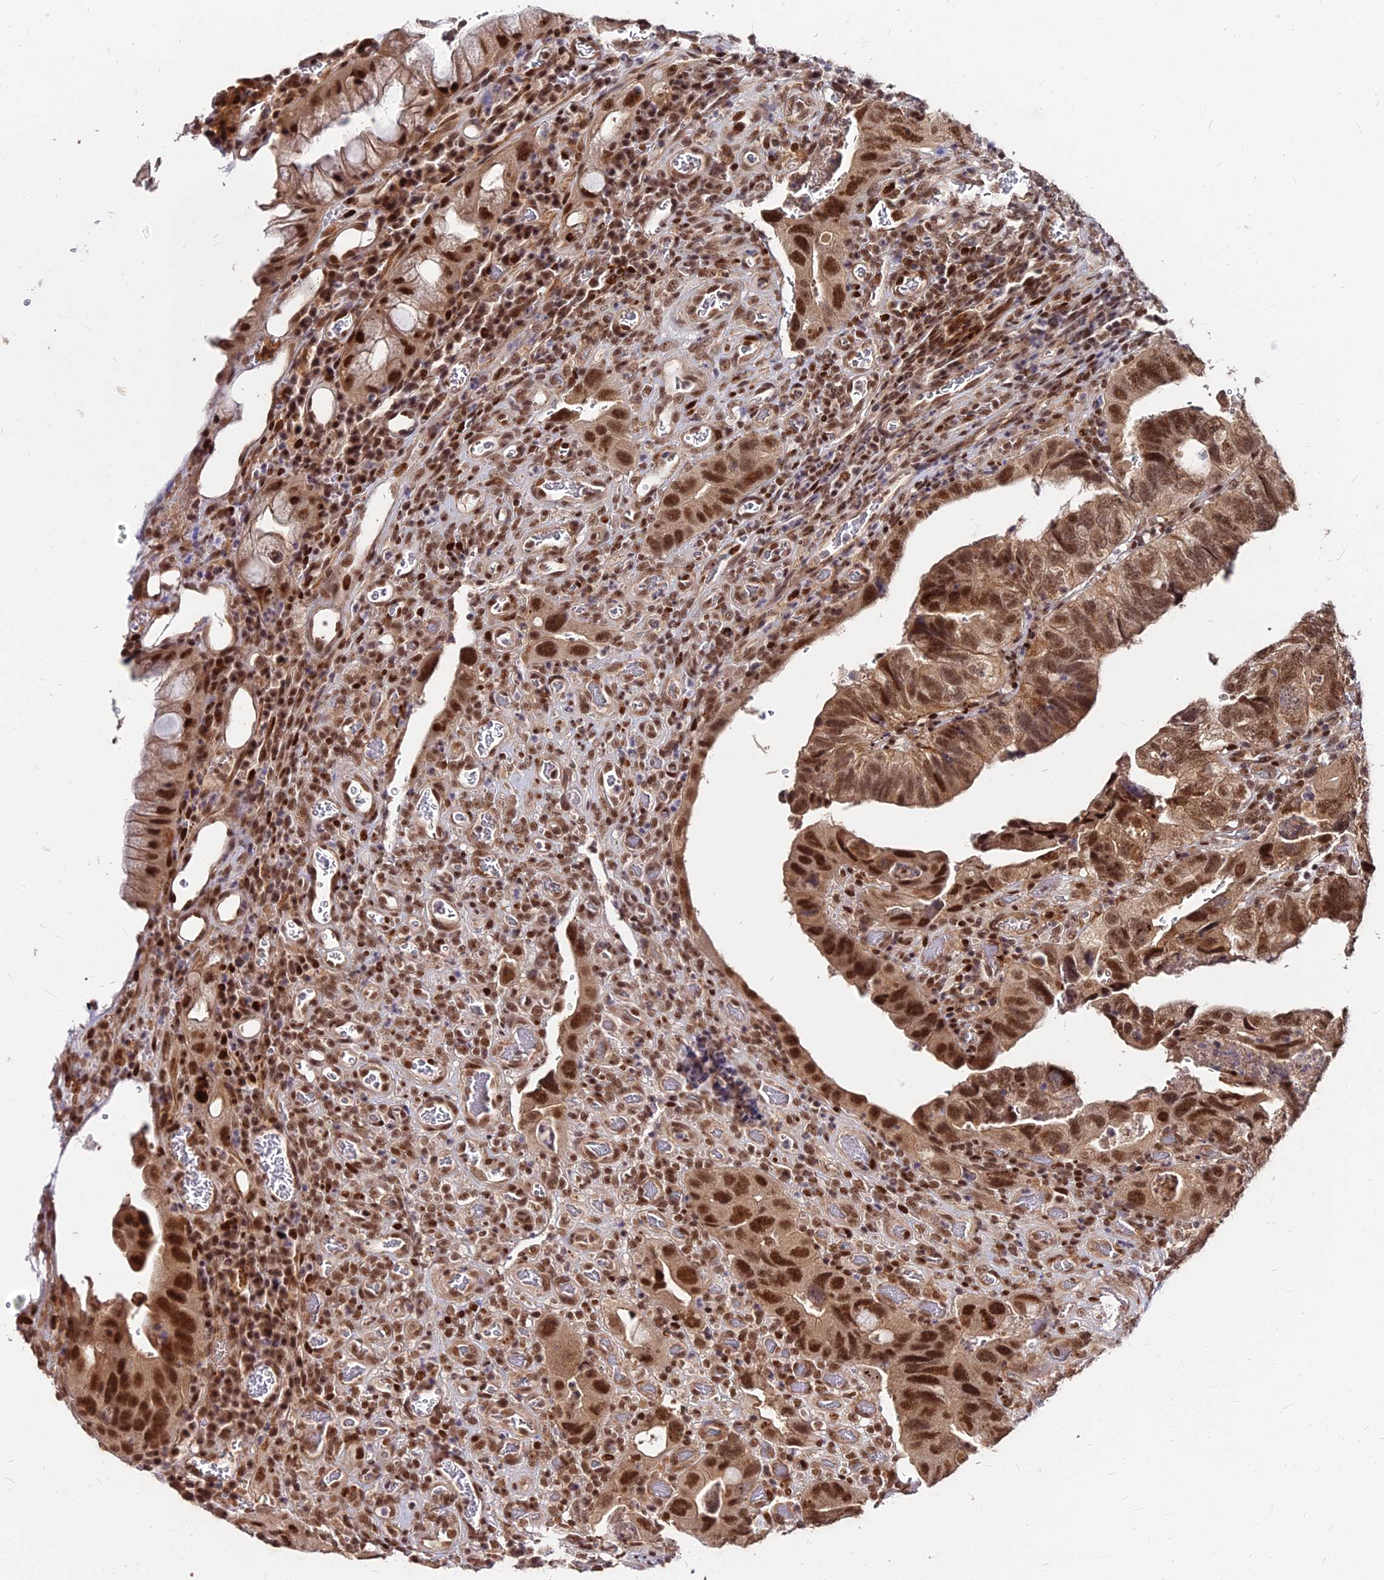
{"staining": {"intensity": "strong", "quantity": ">75%", "location": "nuclear"}, "tissue": "colorectal cancer", "cell_type": "Tumor cells", "image_type": "cancer", "snomed": [{"axis": "morphology", "description": "Adenocarcinoma, NOS"}, {"axis": "topography", "description": "Rectum"}], "caption": "Protein staining exhibits strong nuclear staining in approximately >75% of tumor cells in colorectal cancer (adenocarcinoma). The staining was performed using DAB (3,3'-diaminobenzidine) to visualize the protein expression in brown, while the nuclei were stained in blue with hematoxylin (Magnification: 20x).", "gene": "ZBED4", "patient": {"sex": "male", "age": 63}}